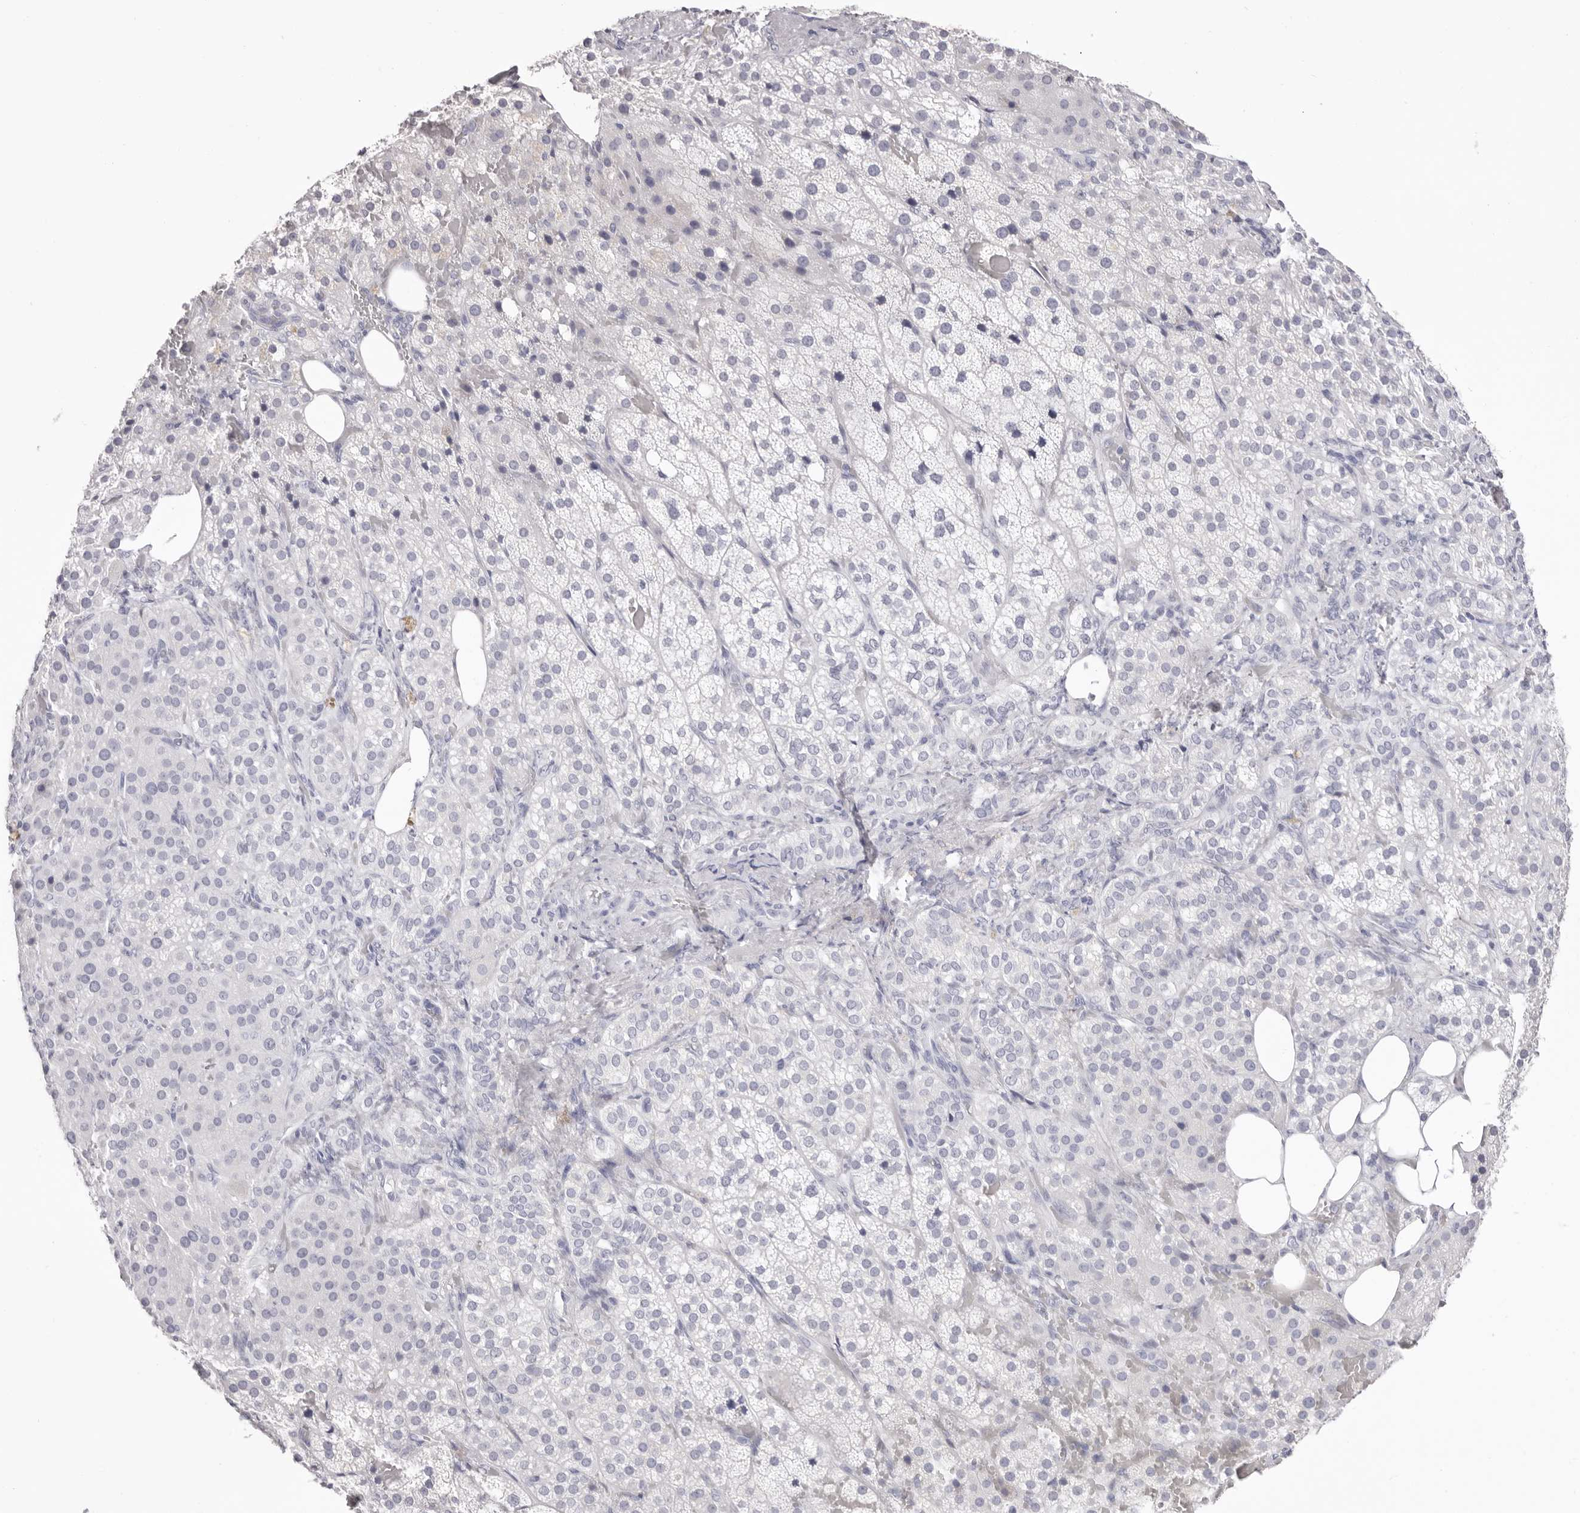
{"staining": {"intensity": "negative", "quantity": "none", "location": "none"}, "tissue": "adrenal gland", "cell_type": "Glandular cells", "image_type": "normal", "snomed": [{"axis": "morphology", "description": "Normal tissue, NOS"}, {"axis": "topography", "description": "Adrenal gland"}], "caption": "Micrograph shows no protein positivity in glandular cells of unremarkable adrenal gland.", "gene": "LPO", "patient": {"sex": "female", "age": 59}}